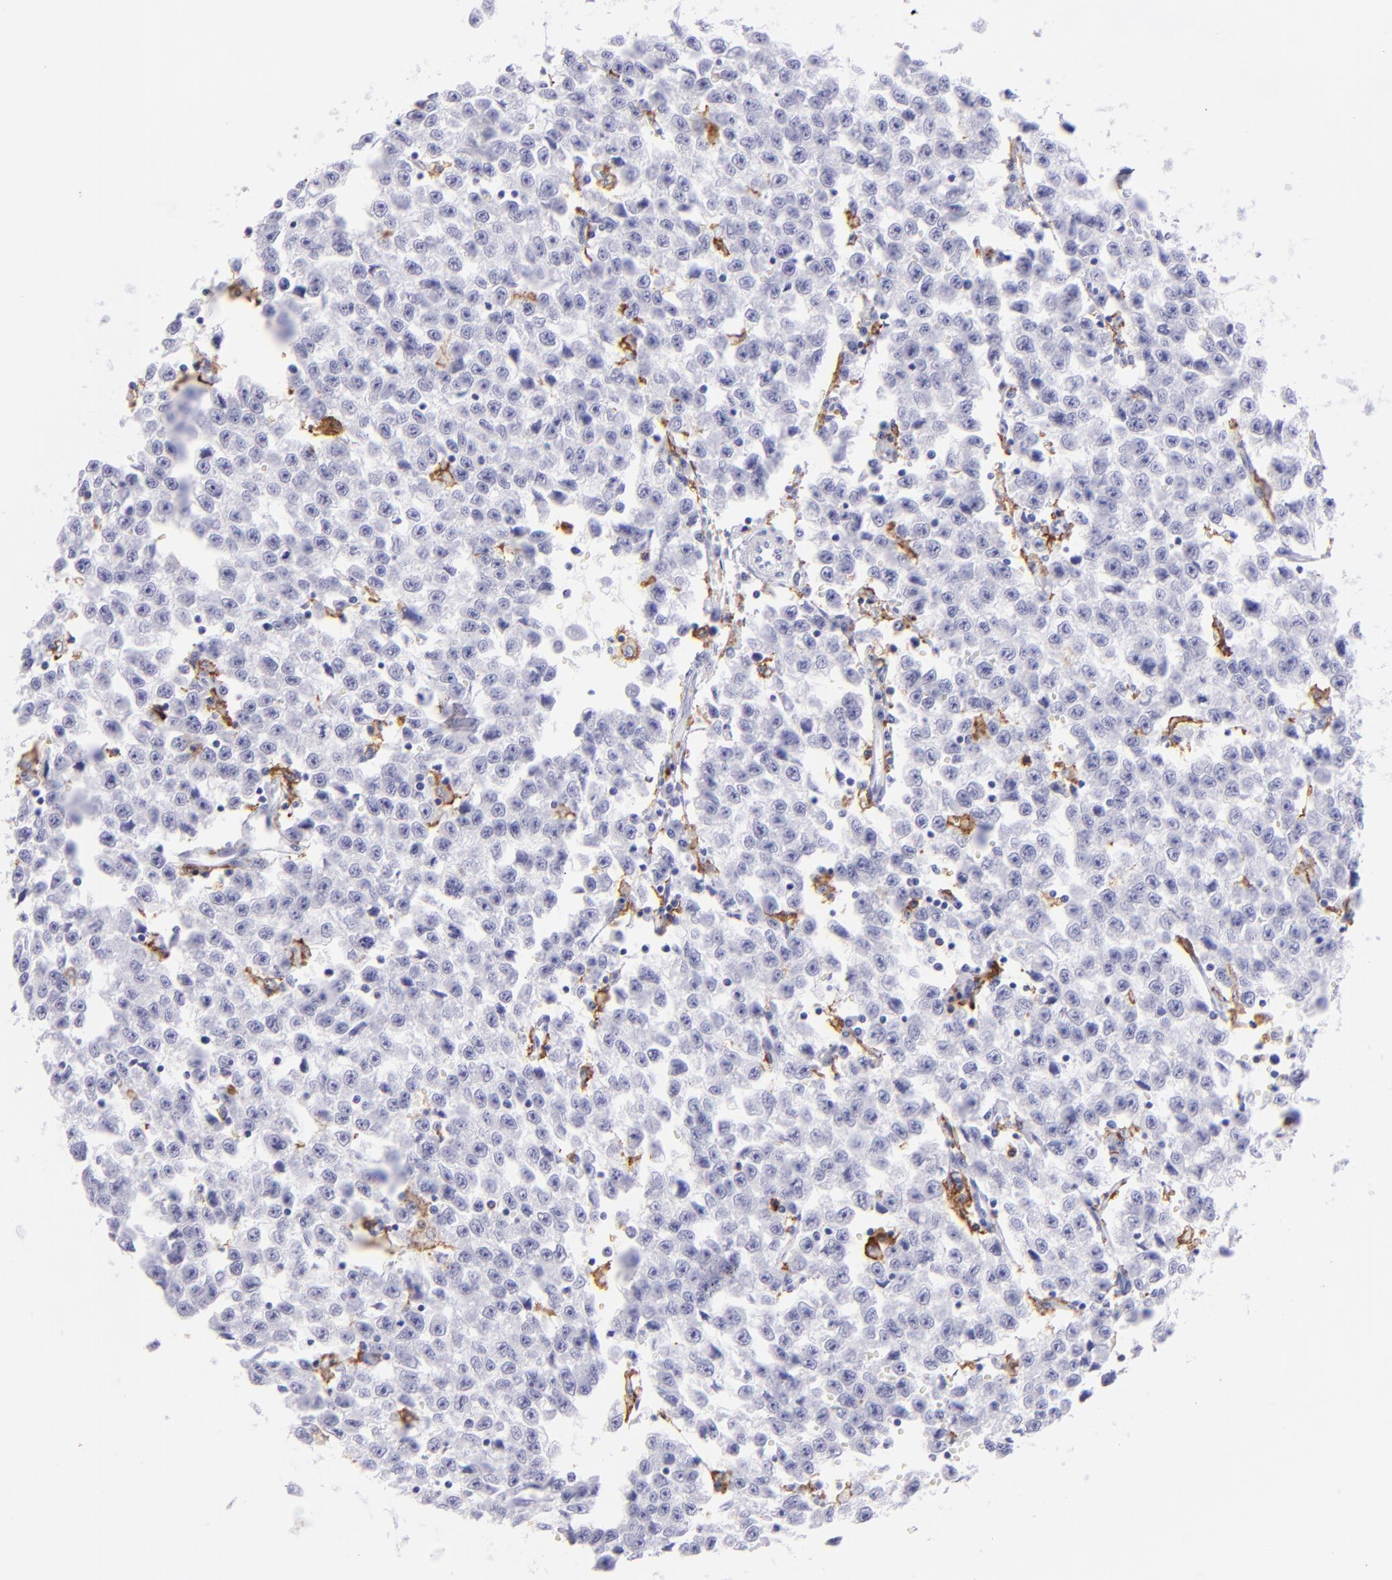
{"staining": {"intensity": "negative", "quantity": "none", "location": "none"}, "tissue": "testis cancer", "cell_type": "Tumor cells", "image_type": "cancer", "snomed": [{"axis": "morphology", "description": "Seminoma, NOS"}, {"axis": "topography", "description": "Testis"}], "caption": "Immunohistochemistry of human testis cancer exhibits no staining in tumor cells. Brightfield microscopy of immunohistochemistry stained with DAB (brown) and hematoxylin (blue), captured at high magnification.", "gene": "CD72", "patient": {"sex": "male", "age": 35}}